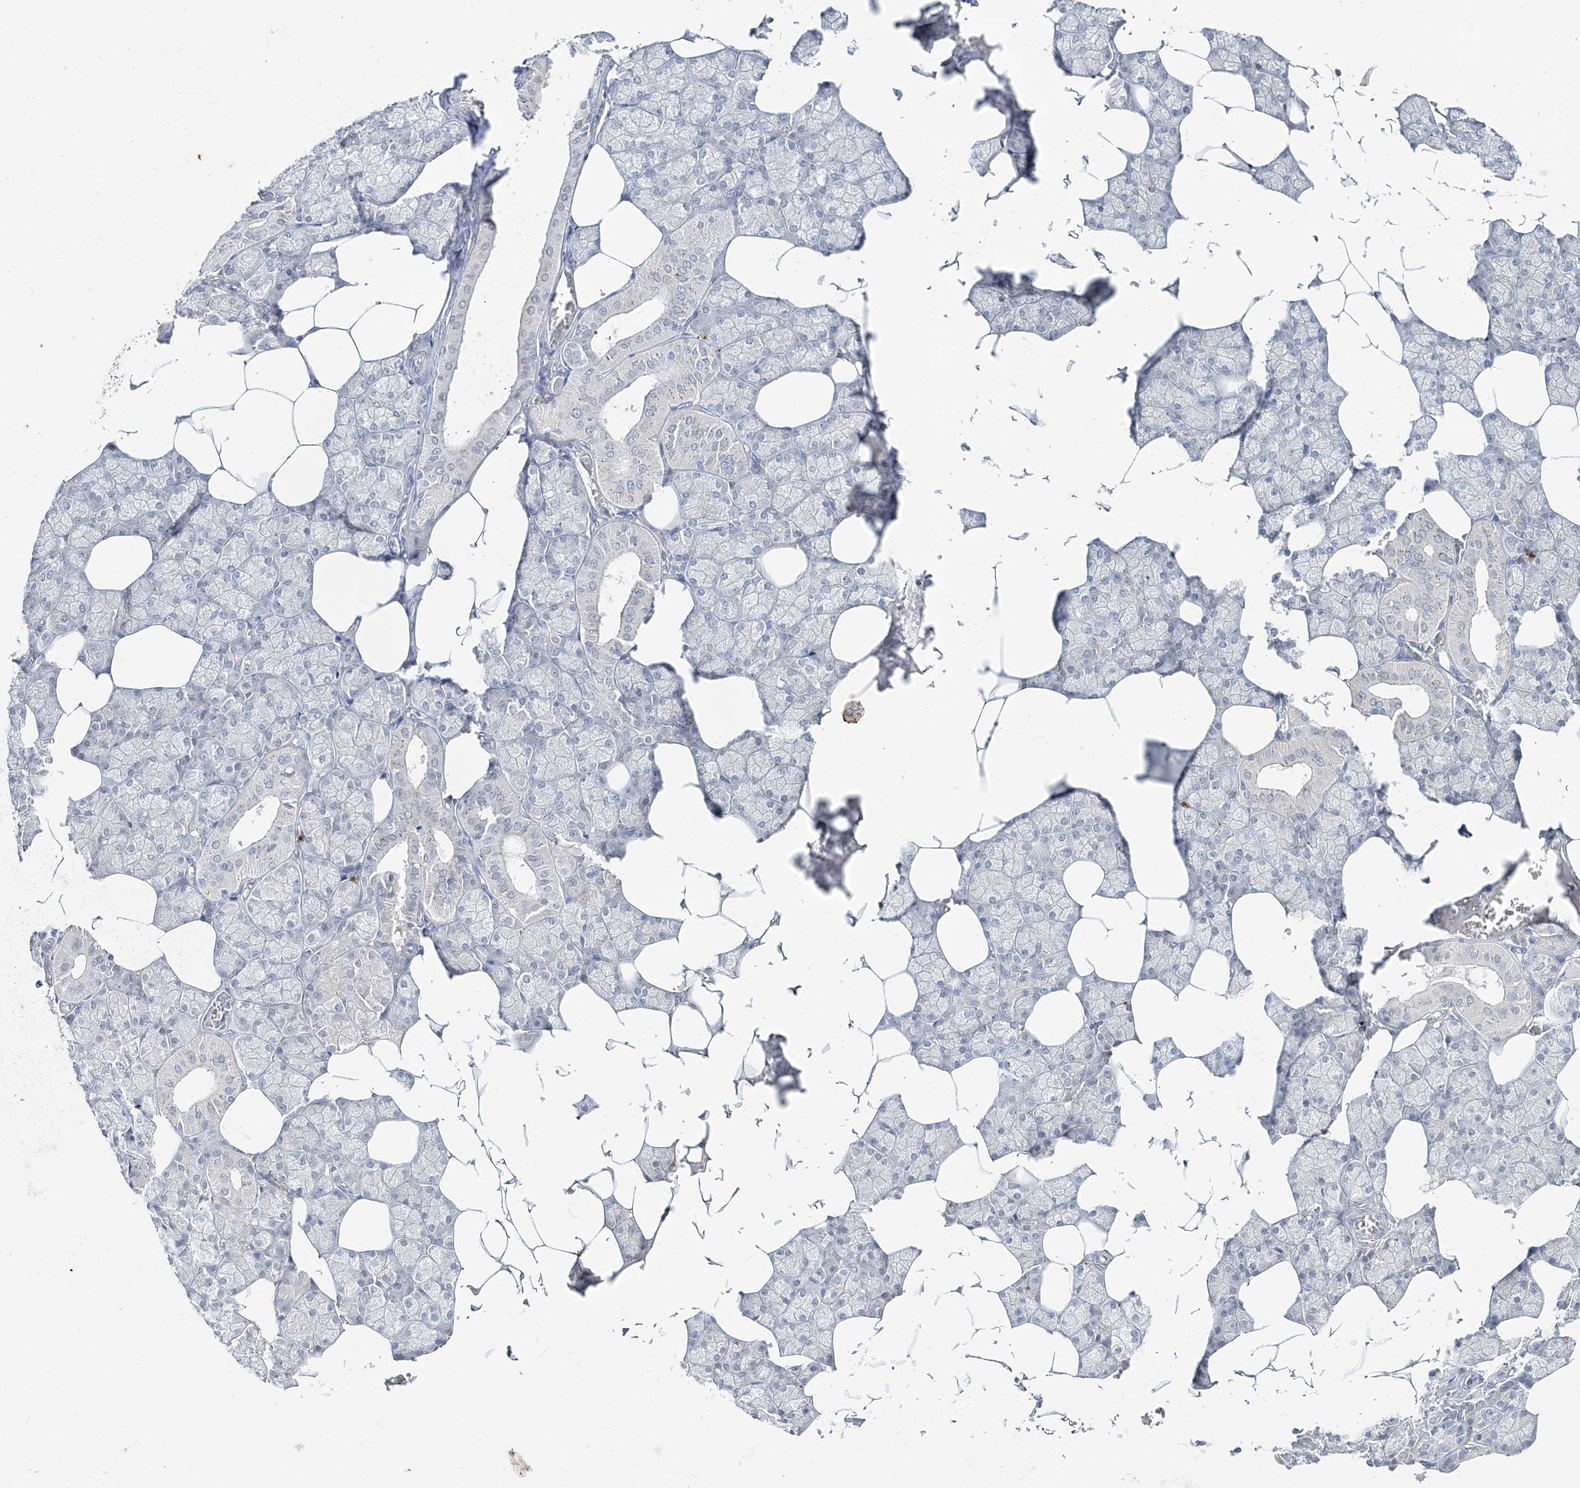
{"staining": {"intensity": "weak", "quantity": "<25%", "location": "cytoplasmic/membranous"}, "tissue": "salivary gland", "cell_type": "Glandular cells", "image_type": "normal", "snomed": [{"axis": "morphology", "description": "Normal tissue, NOS"}, {"axis": "topography", "description": "Salivary gland"}], "caption": "Benign salivary gland was stained to show a protein in brown. There is no significant staining in glandular cells. (DAB immunohistochemistry (IHC) visualized using brightfield microscopy, high magnification).", "gene": "LEXM", "patient": {"sex": "male", "age": 62}}